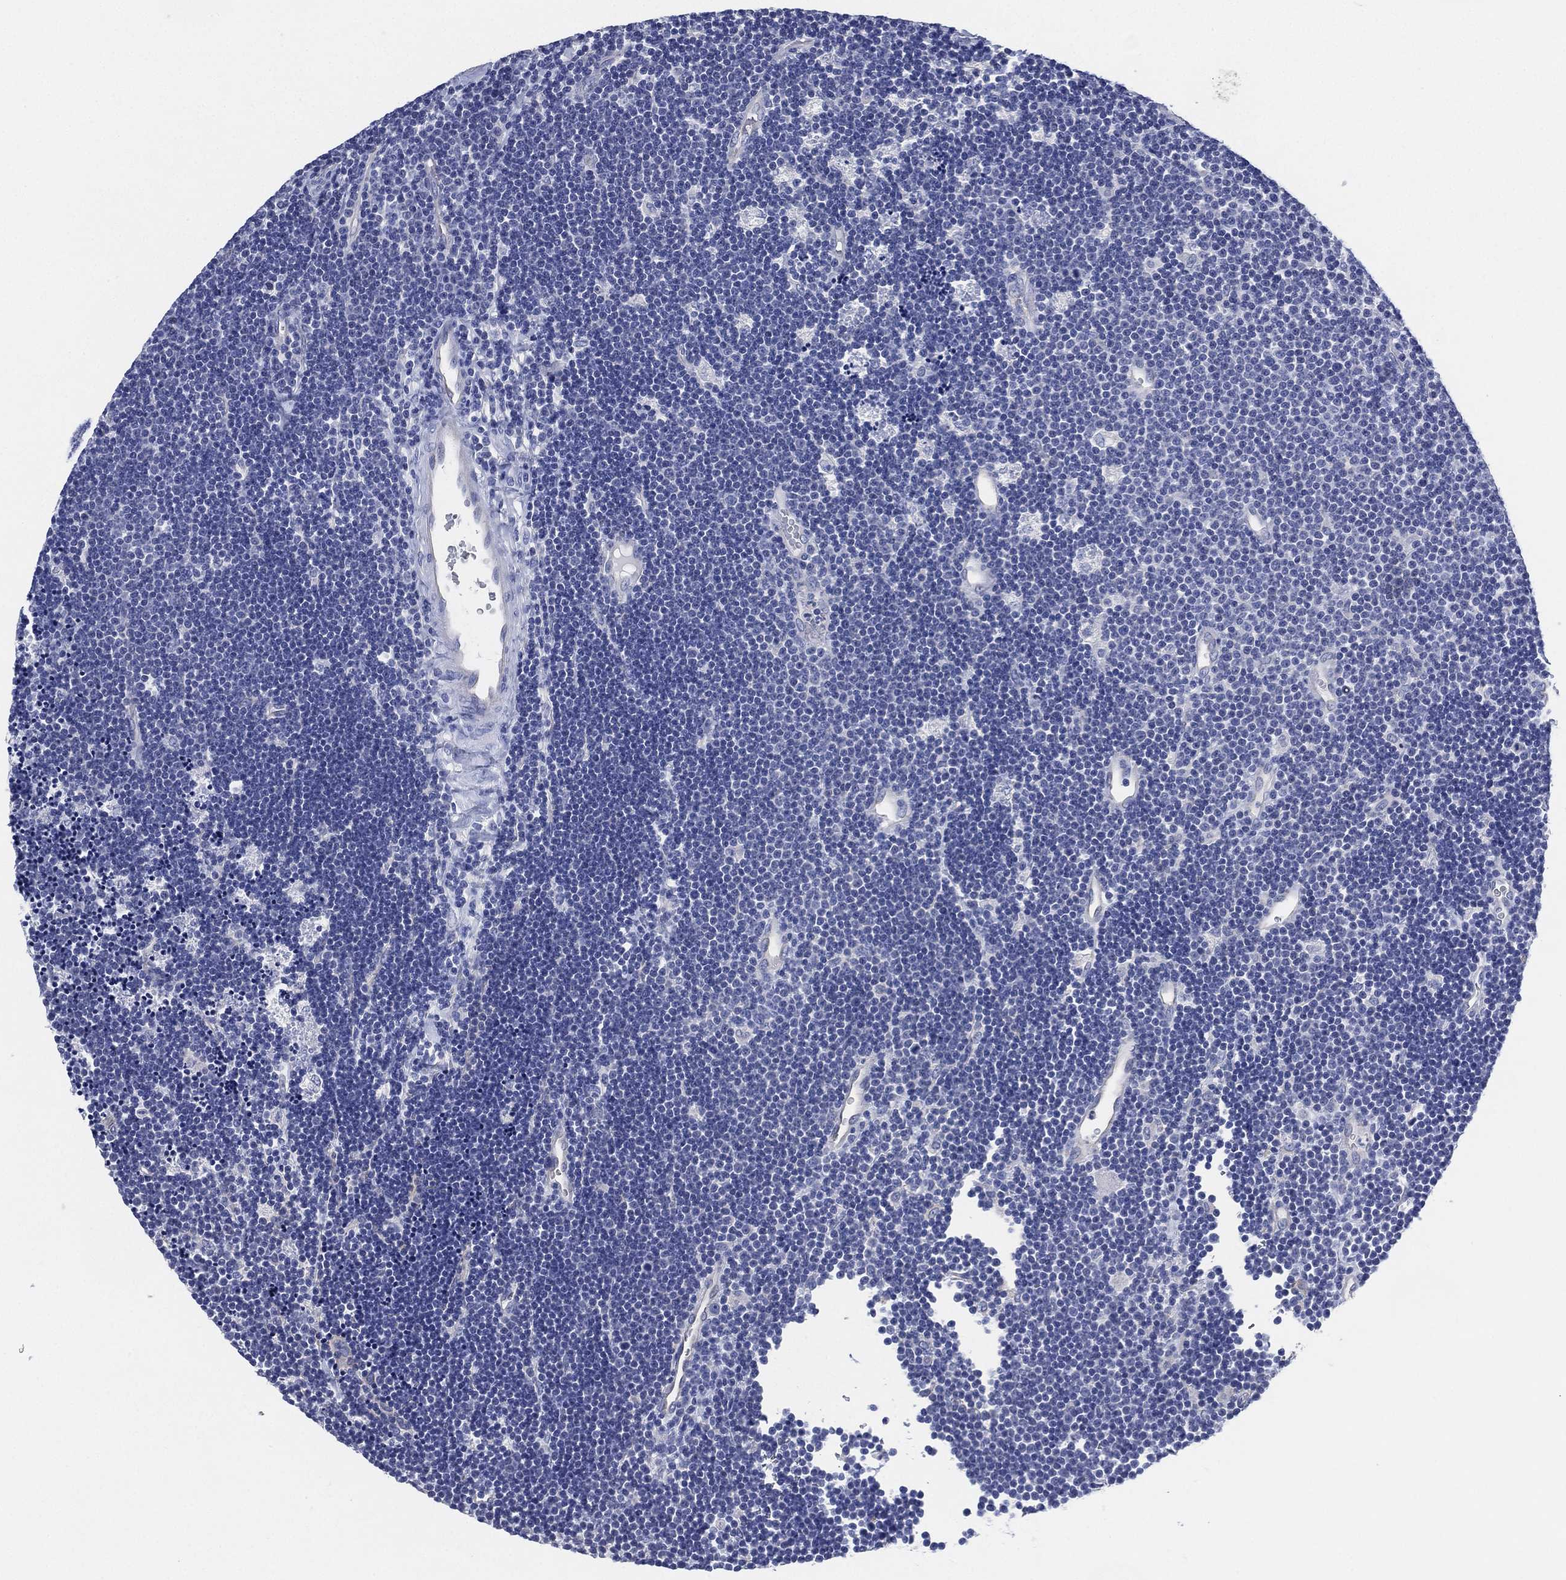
{"staining": {"intensity": "negative", "quantity": "none", "location": "none"}, "tissue": "lymphoma", "cell_type": "Tumor cells", "image_type": "cancer", "snomed": [{"axis": "morphology", "description": "Malignant lymphoma, non-Hodgkin's type, Low grade"}, {"axis": "topography", "description": "Brain"}], "caption": "High power microscopy histopathology image of an immunohistochemistry photomicrograph of lymphoma, revealing no significant staining in tumor cells.", "gene": "CCDC70", "patient": {"sex": "female", "age": 66}}